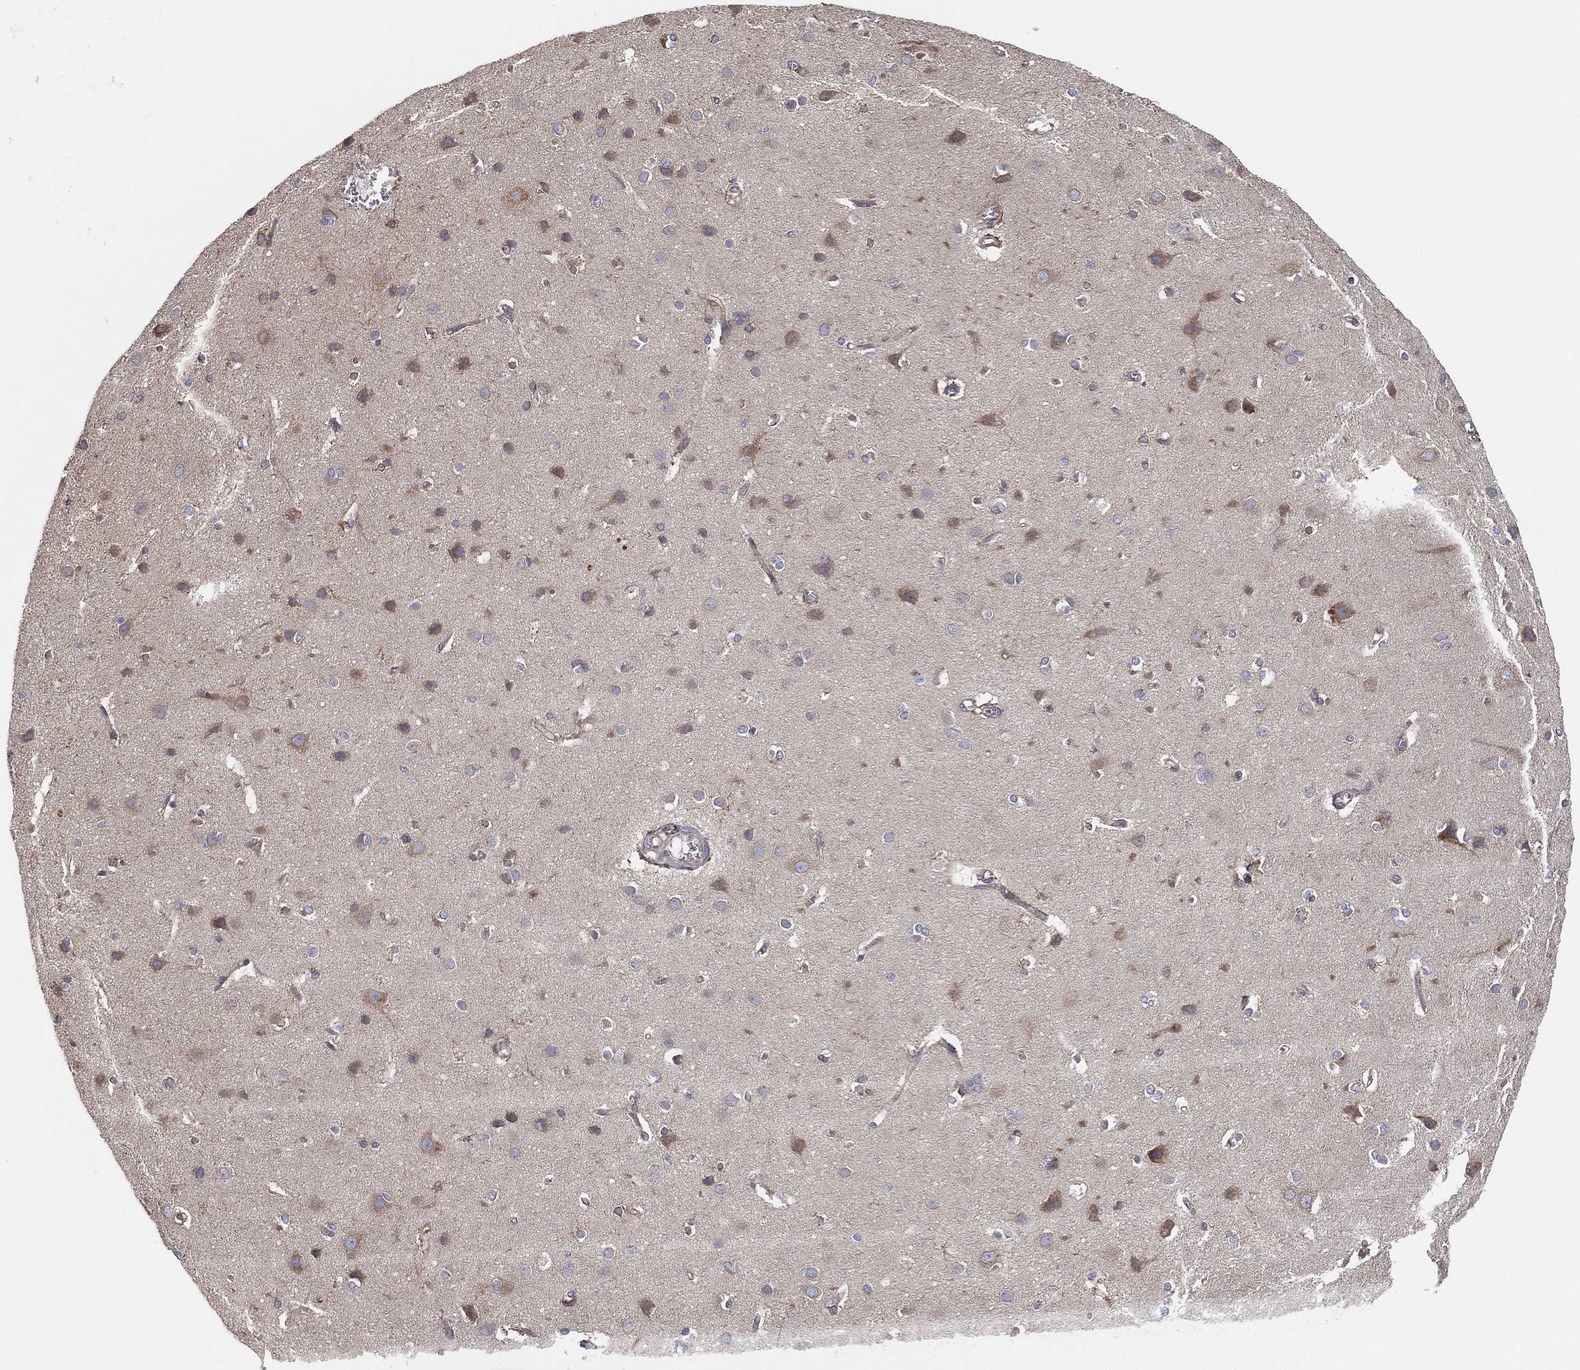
{"staining": {"intensity": "weak", "quantity": "25%-75%", "location": "cytoplasmic/membranous"}, "tissue": "cerebral cortex", "cell_type": "Endothelial cells", "image_type": "normal", "snomed": [{"axis": "morphology", "description": "Normal tissue, NOS"}, {"axis": "topography", "description": "Cerebral cortex"}], "caption": "Immunohistochemistry histopathology image of unremarkable cerebral cortex: cerebral cortex stained using immunohistochemistry (IHC) shows low levels of weak protein expression localized specifically in the cytoplasmic/membranous of endothelial cells, appearing as a cytoplasmic/membranous brown color.", "gene": "CYB5B", "patient": {"sex": "male", "age": 37}}